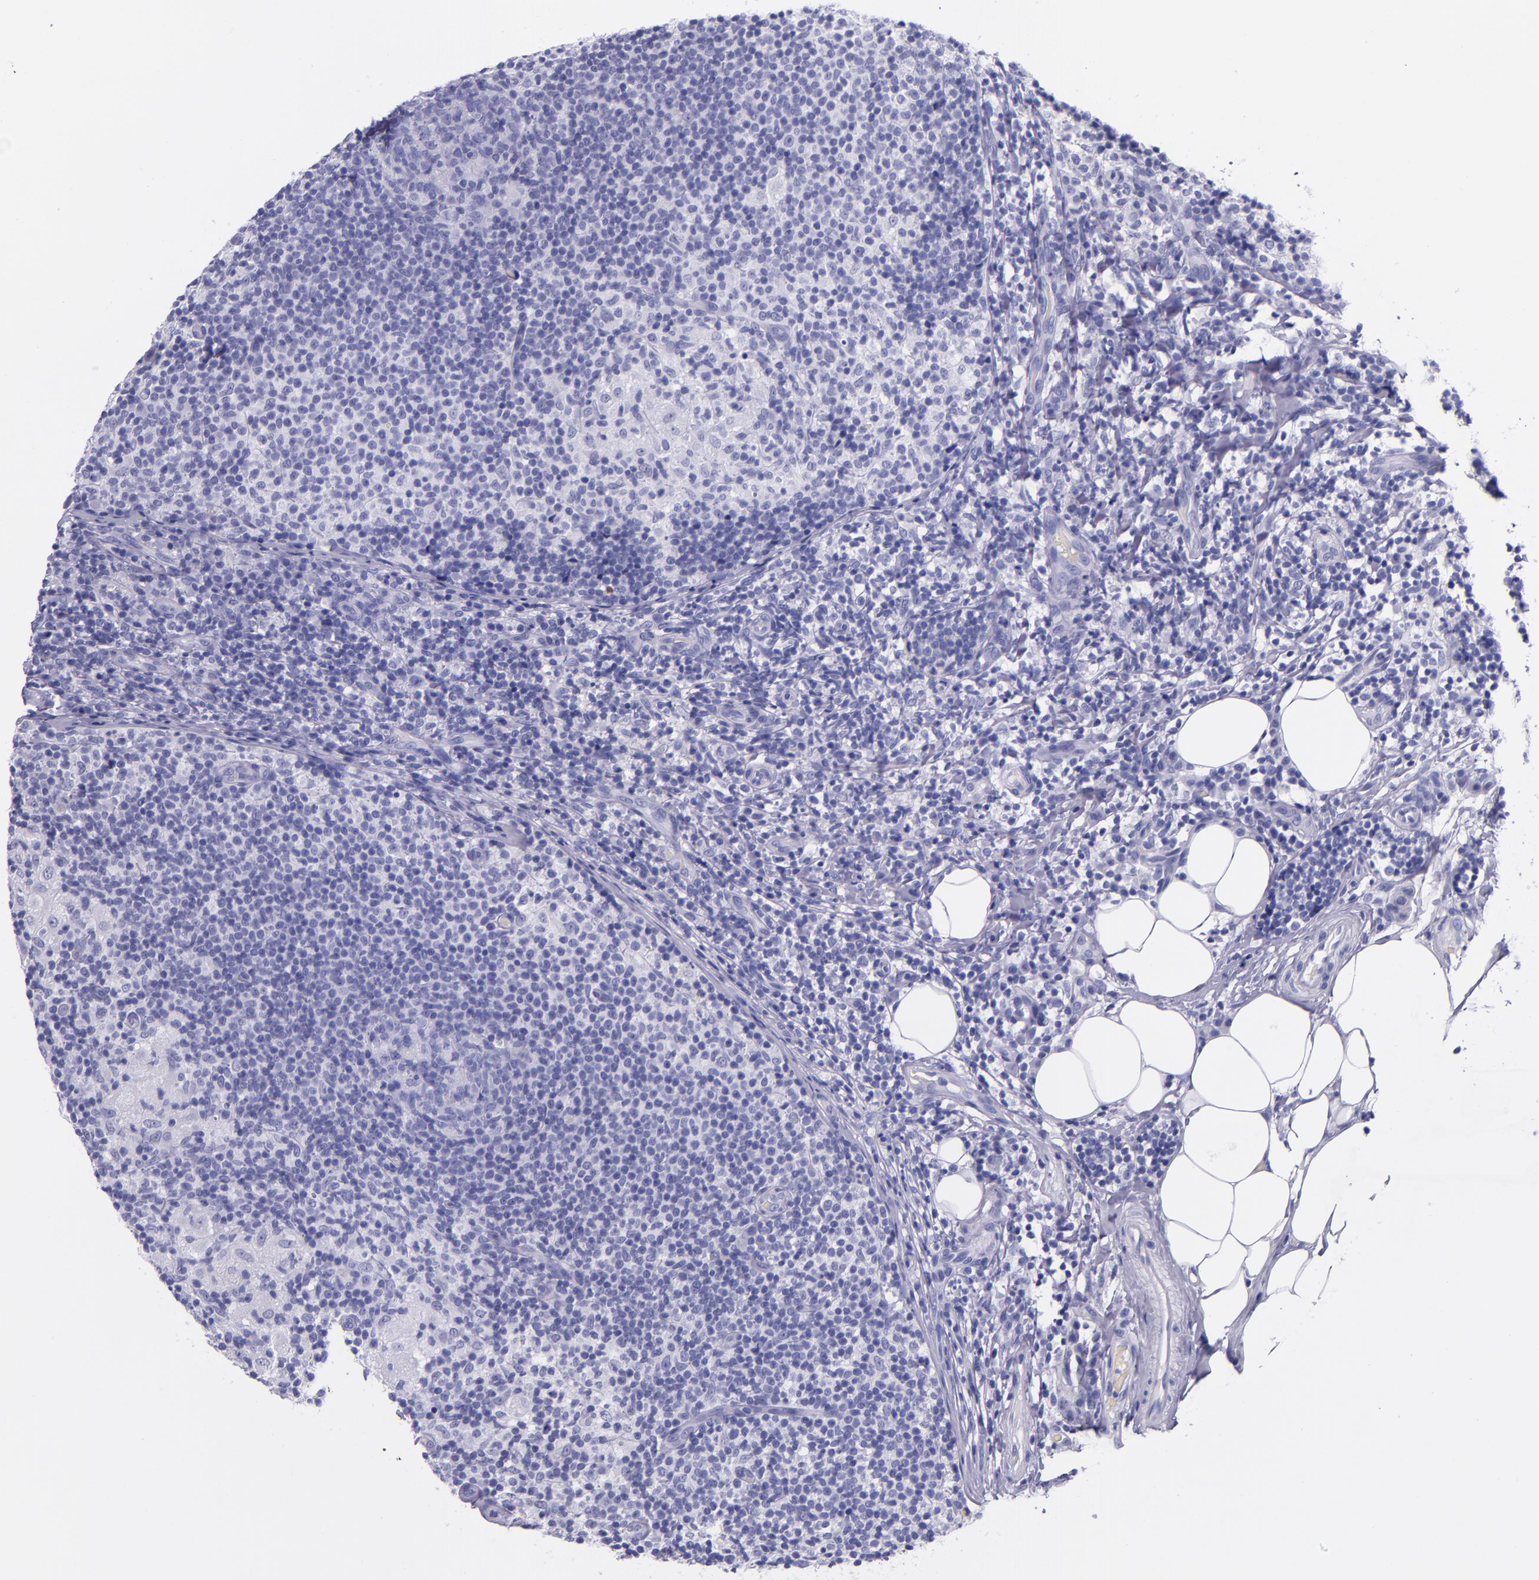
{"staining": {"intensity": "negative", "quantity": "none", "location": "none"}, "tissue": "lymph node", "cell_type": "Germinal center cells", "image_type": "normal", "snomed": [{"axis": "morphology", "description": "Normal tissue, NOS"}, {"axis": "morphology", "description": "Inflammation, NOS"}, {"axis": "topography", "description": "Lymph node"}], "caption": "Human lymph node stained for a protein using IHC displays no staining in germinal center cells.", "gene": "SLPI", "patient": {"sex": "male", "age": 46}}